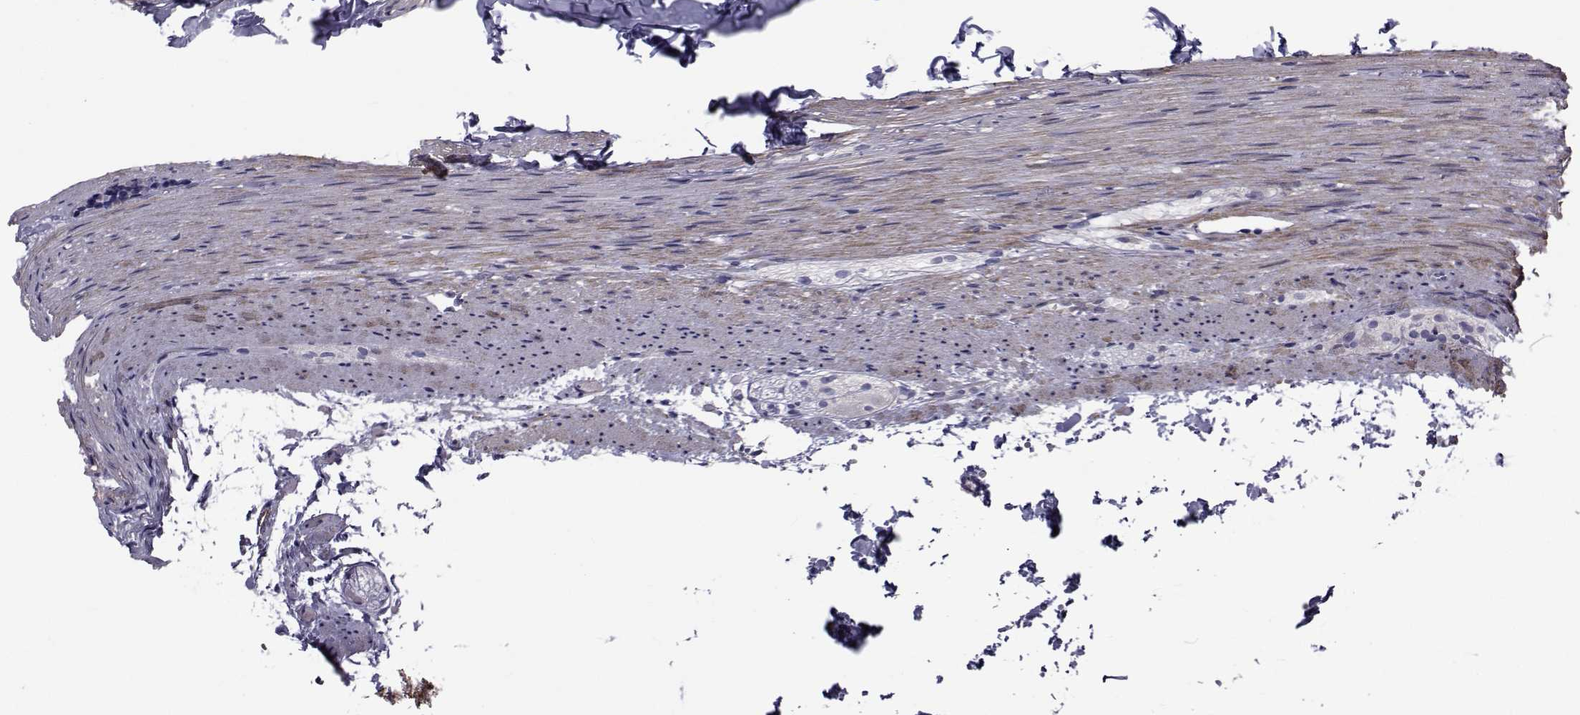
{"staining": {"intensity": "moderate", "quantity": "<25%", "location": "cytoplasmic/membranous"}, "tissue": "appendix", "cell_type": "Glandular cells", "image_type": "normal", "snomed": [{"axis": "morphology", "description": "Normal tissue, NOS"}, {"axis": "topography", "description": "Appendix"}], "caption": "A histopathology image of human appendix stained for a protein displays moderate cytoplasmic/membranous brown staining in glandular cells. (brown staining indicates protein expression, while blue staining denotes nuclei).", "gene": "CFAP74", "patient": {"sex": "female", "age": 23}}